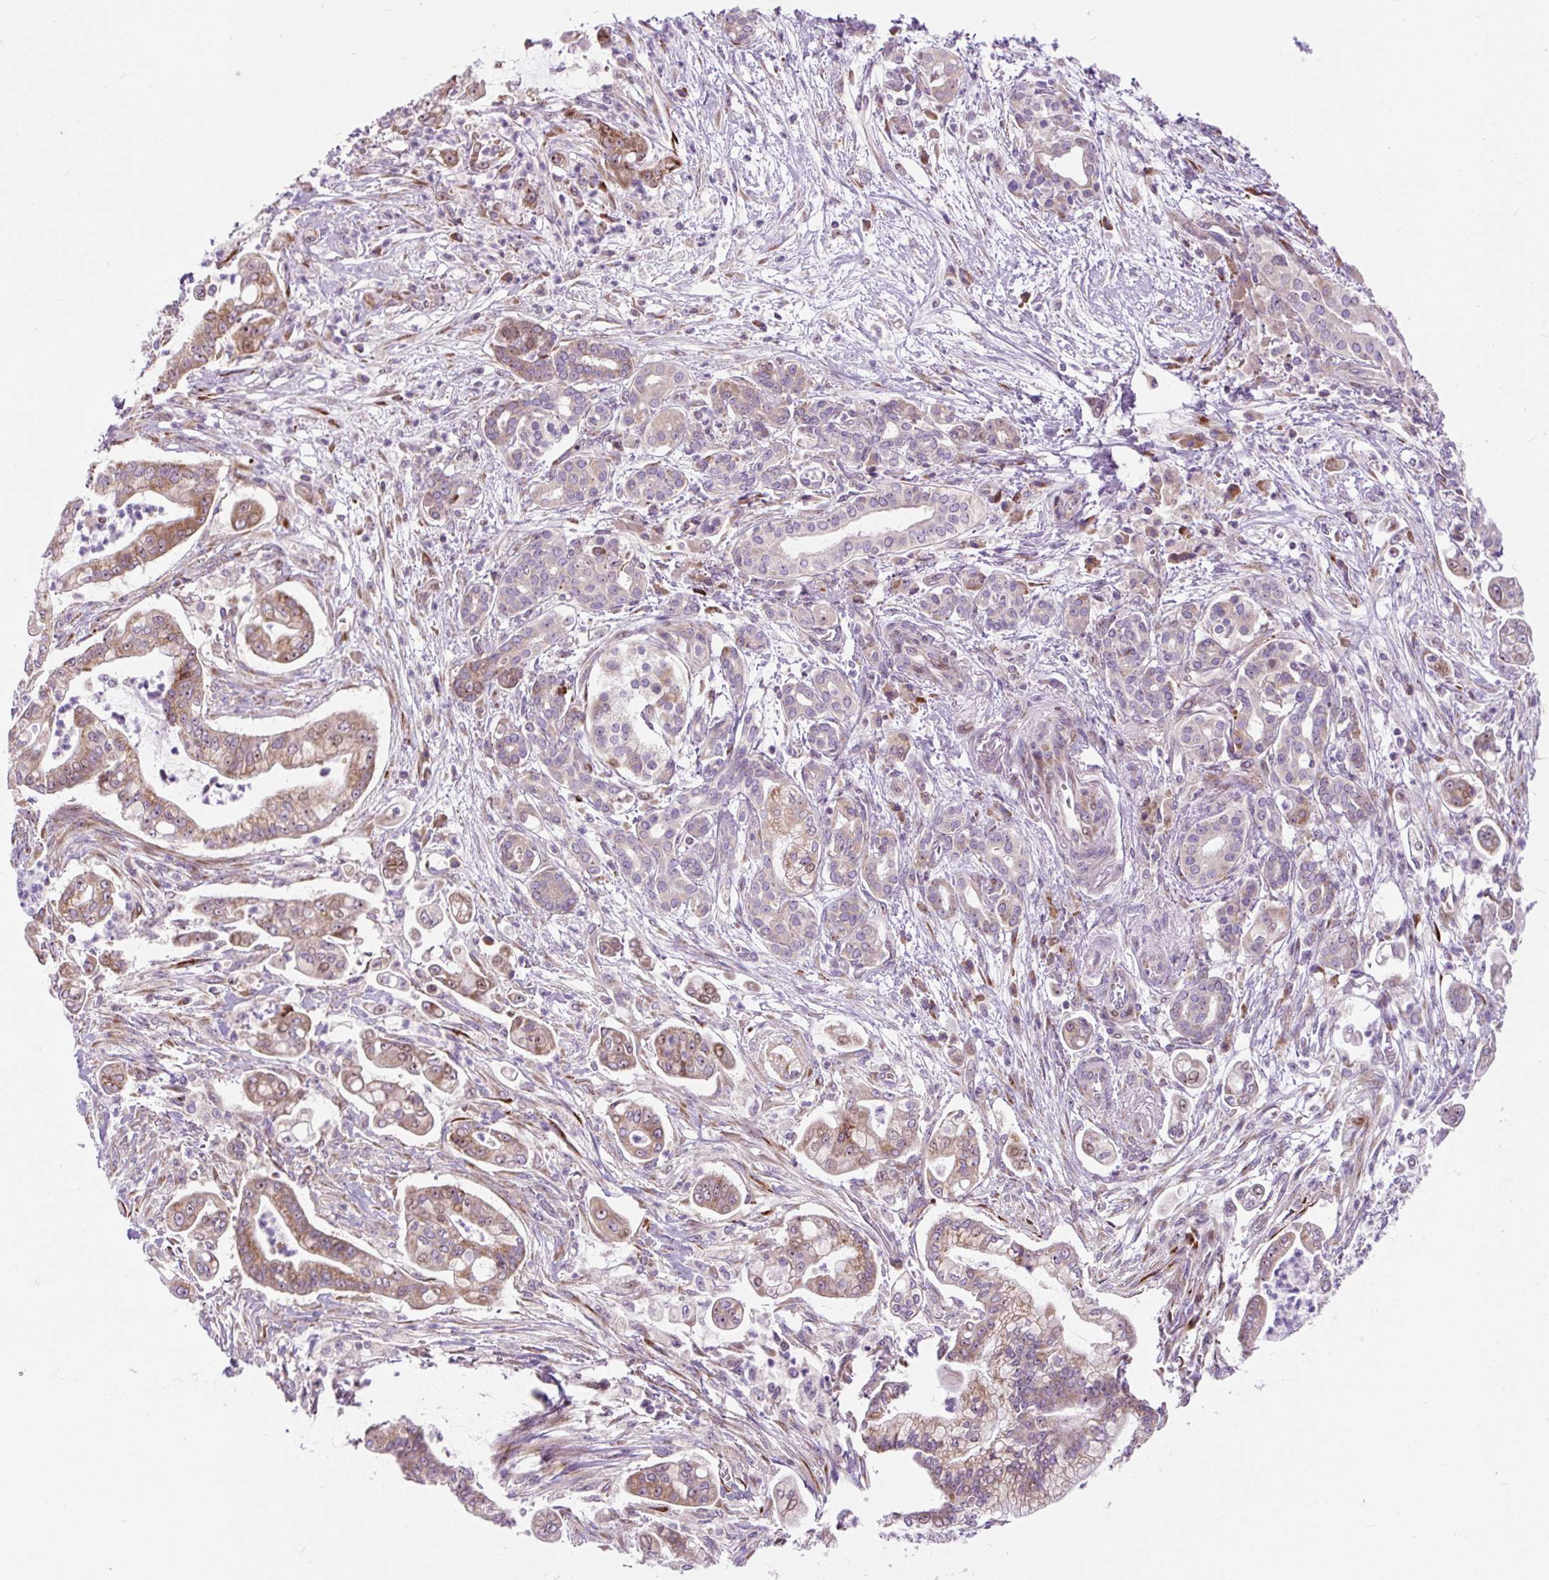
{"staining": {"intensity": "moderate", "quantity": ">75%", "location": "cytoplasmic/membranous"}, "tissue": "pancreatic cancer", "cell_type": "Tumor cells", "image_type": "cancer", "snomed": [{"axis": "morphology", "description": "Adenocarcinoma, NOS"}, {"axis": "topography", "description": "Pancreas"}], "caption": "A high-resolution image shows IHC staining of pancreatic cancer (adenocarcinoma), which reveals moderate cytoplasmic/membranous expression in about >75% of tumor cells. (DAB (3,3'-diaminobenzidine) IHC, brown staining for protein, blue staining for nuclei).", "gene": "CISD3", "patient": {"sex": "female", "age": 69}}